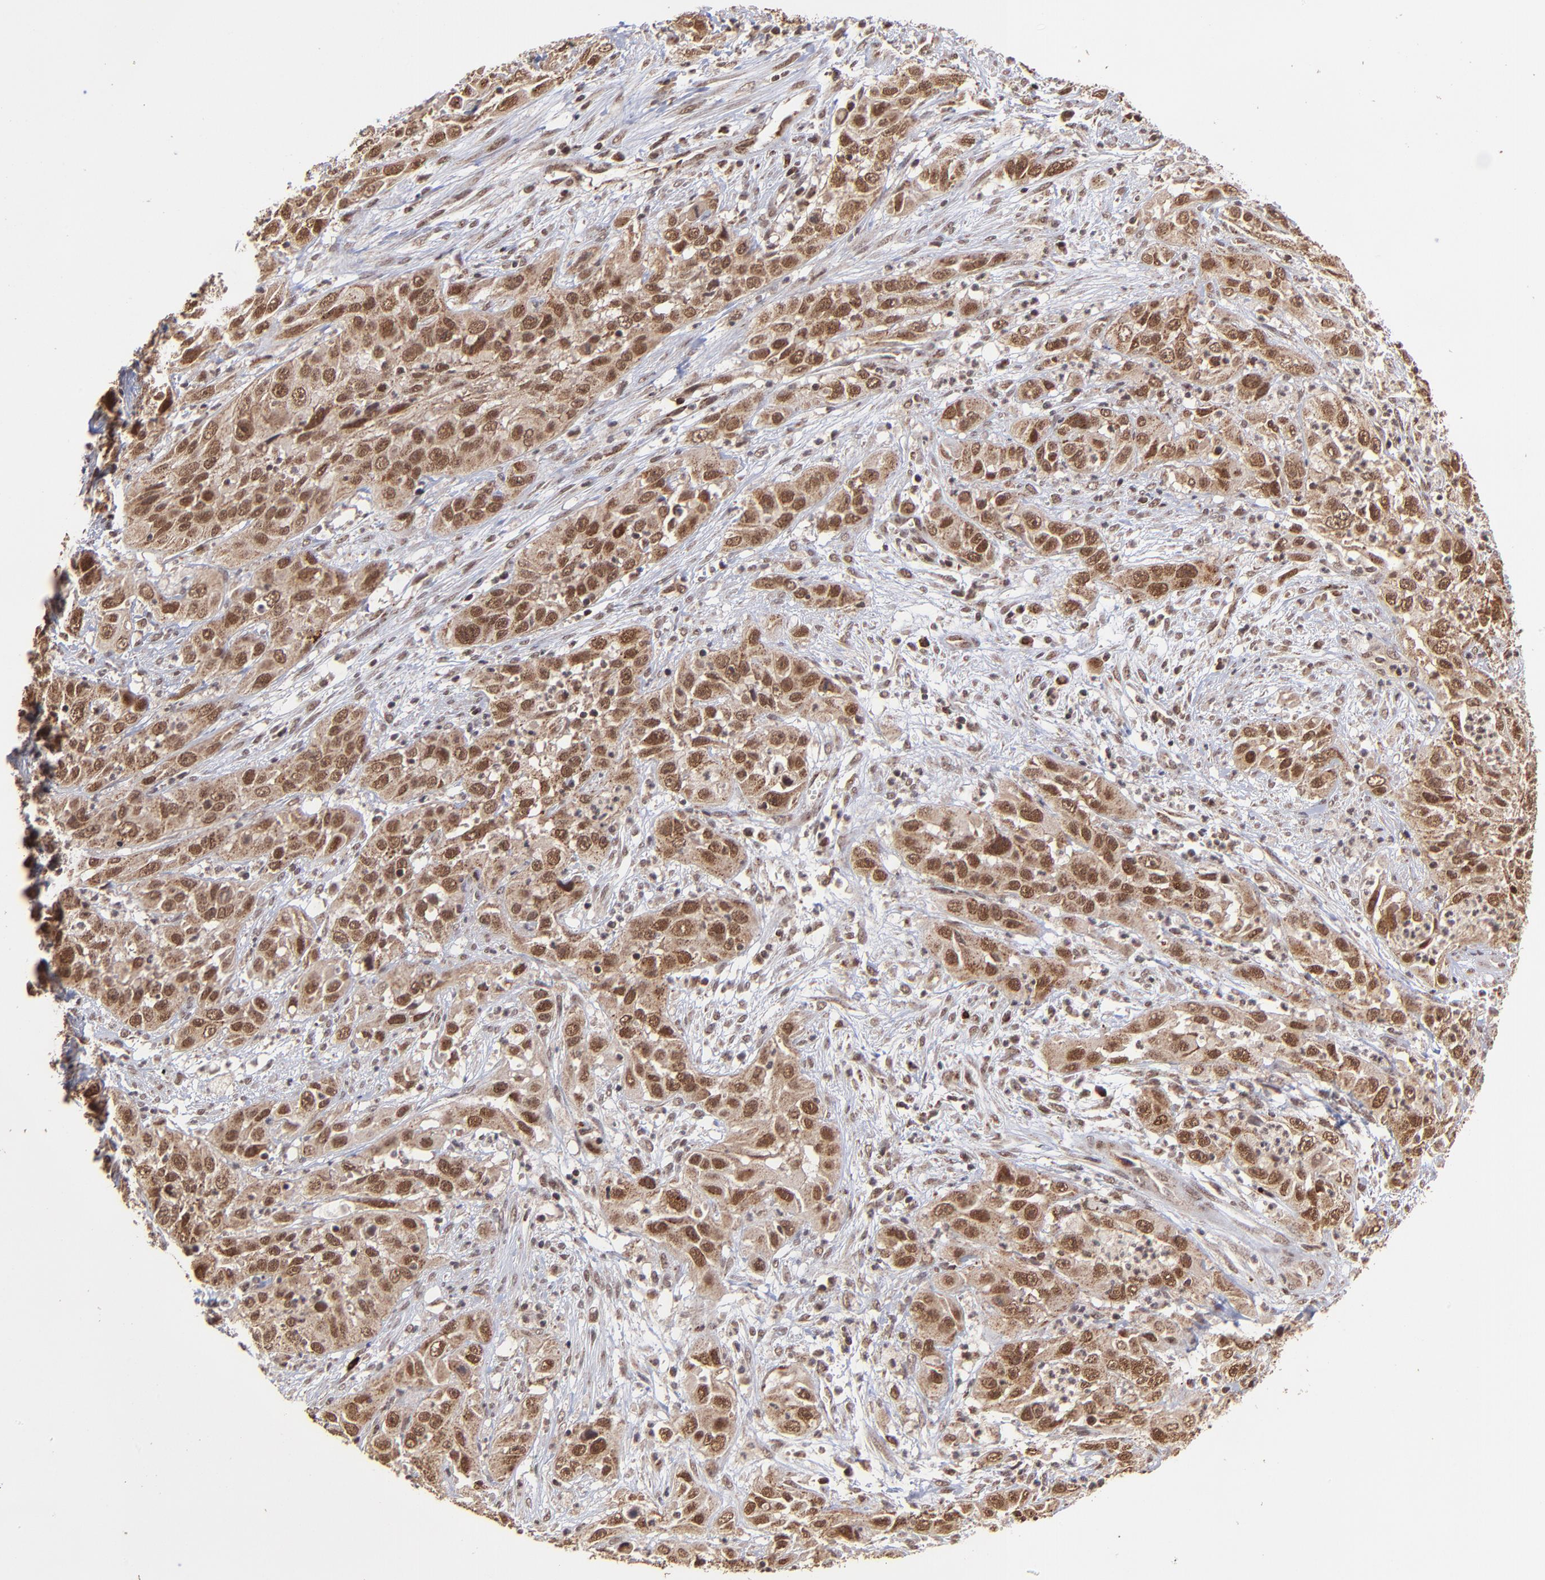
{"staining": {"intensity": "strong", "quantity": ">75%", "location": "nuclear"}, "tissue": "cervical cancer", "cell_type": "Tumor cells", "image_type": "cancer", "snomed": [{"axis": "morphology", "description": "Squamous cell carcinoma, NOS"}, {"axis": "topography", "description": "Cervix"}], "caption": "Immunohistochemistry of cervical cancer reveals high levels of strong nuclear positivity in approximately >75% of tumor cells.", "gene": "MED15", "patient": {"sex": "female", "age": 32}}